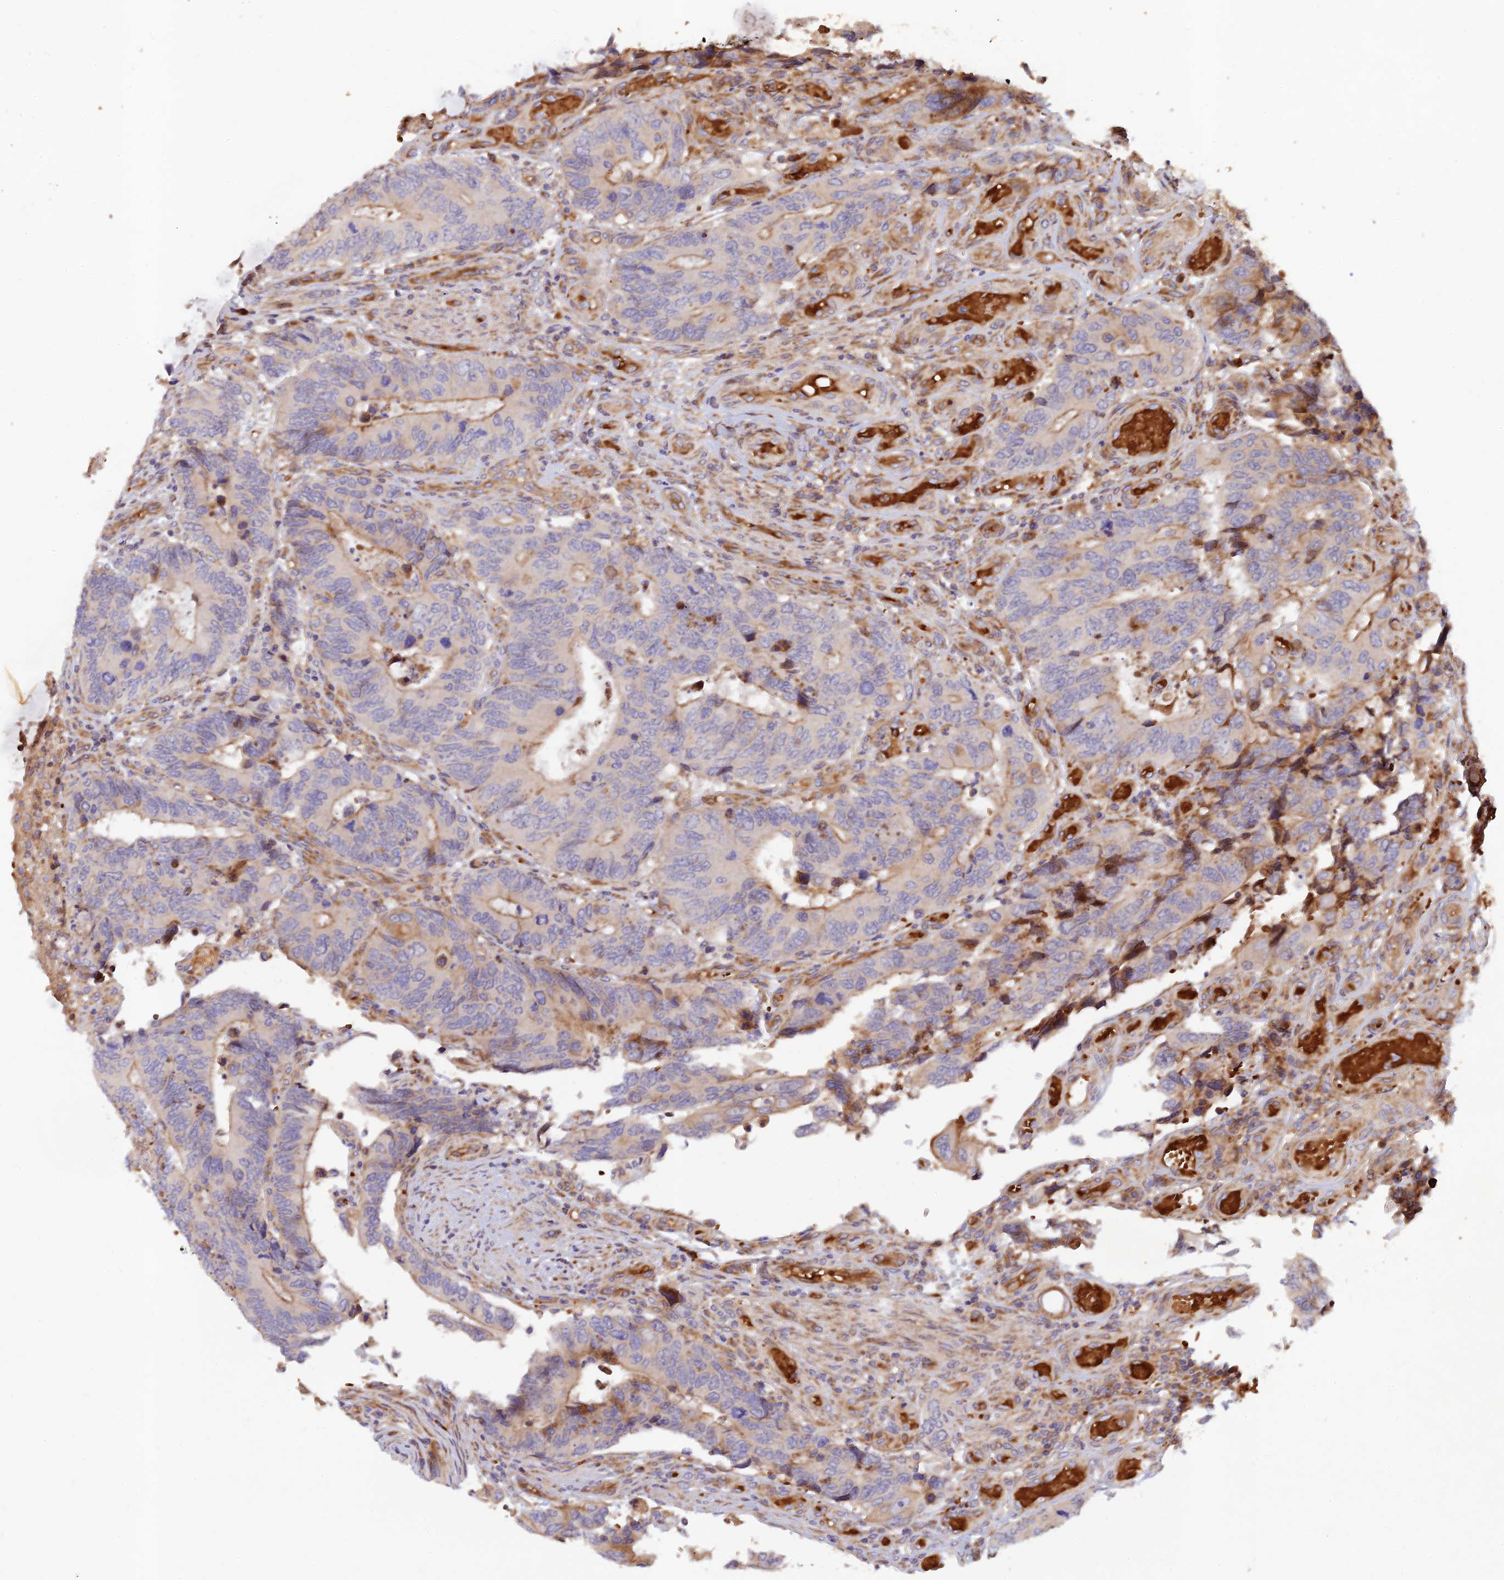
{"staining": {"intensity": "moderate", "quantity": "<25%", "location": "cytoplasmic/membranous"}, "tissue": "colorectal cancer", "cell_type": "Tumor cells", "image_type": "cancer", "snomed": [{"axis": "morphology", "description": "Adenocarcinoma, NOS"}, {"axis": "topography", "description": "Colon"}], "caption": "Immunohistochemical staining of human adenocarcinoma (colorectal) reveals moderate cytoplasmic/membranous protein staining in about <25% of tumor cells.", "gene": "GMCL1", "patient": {"sex": "male", "age": 87}}